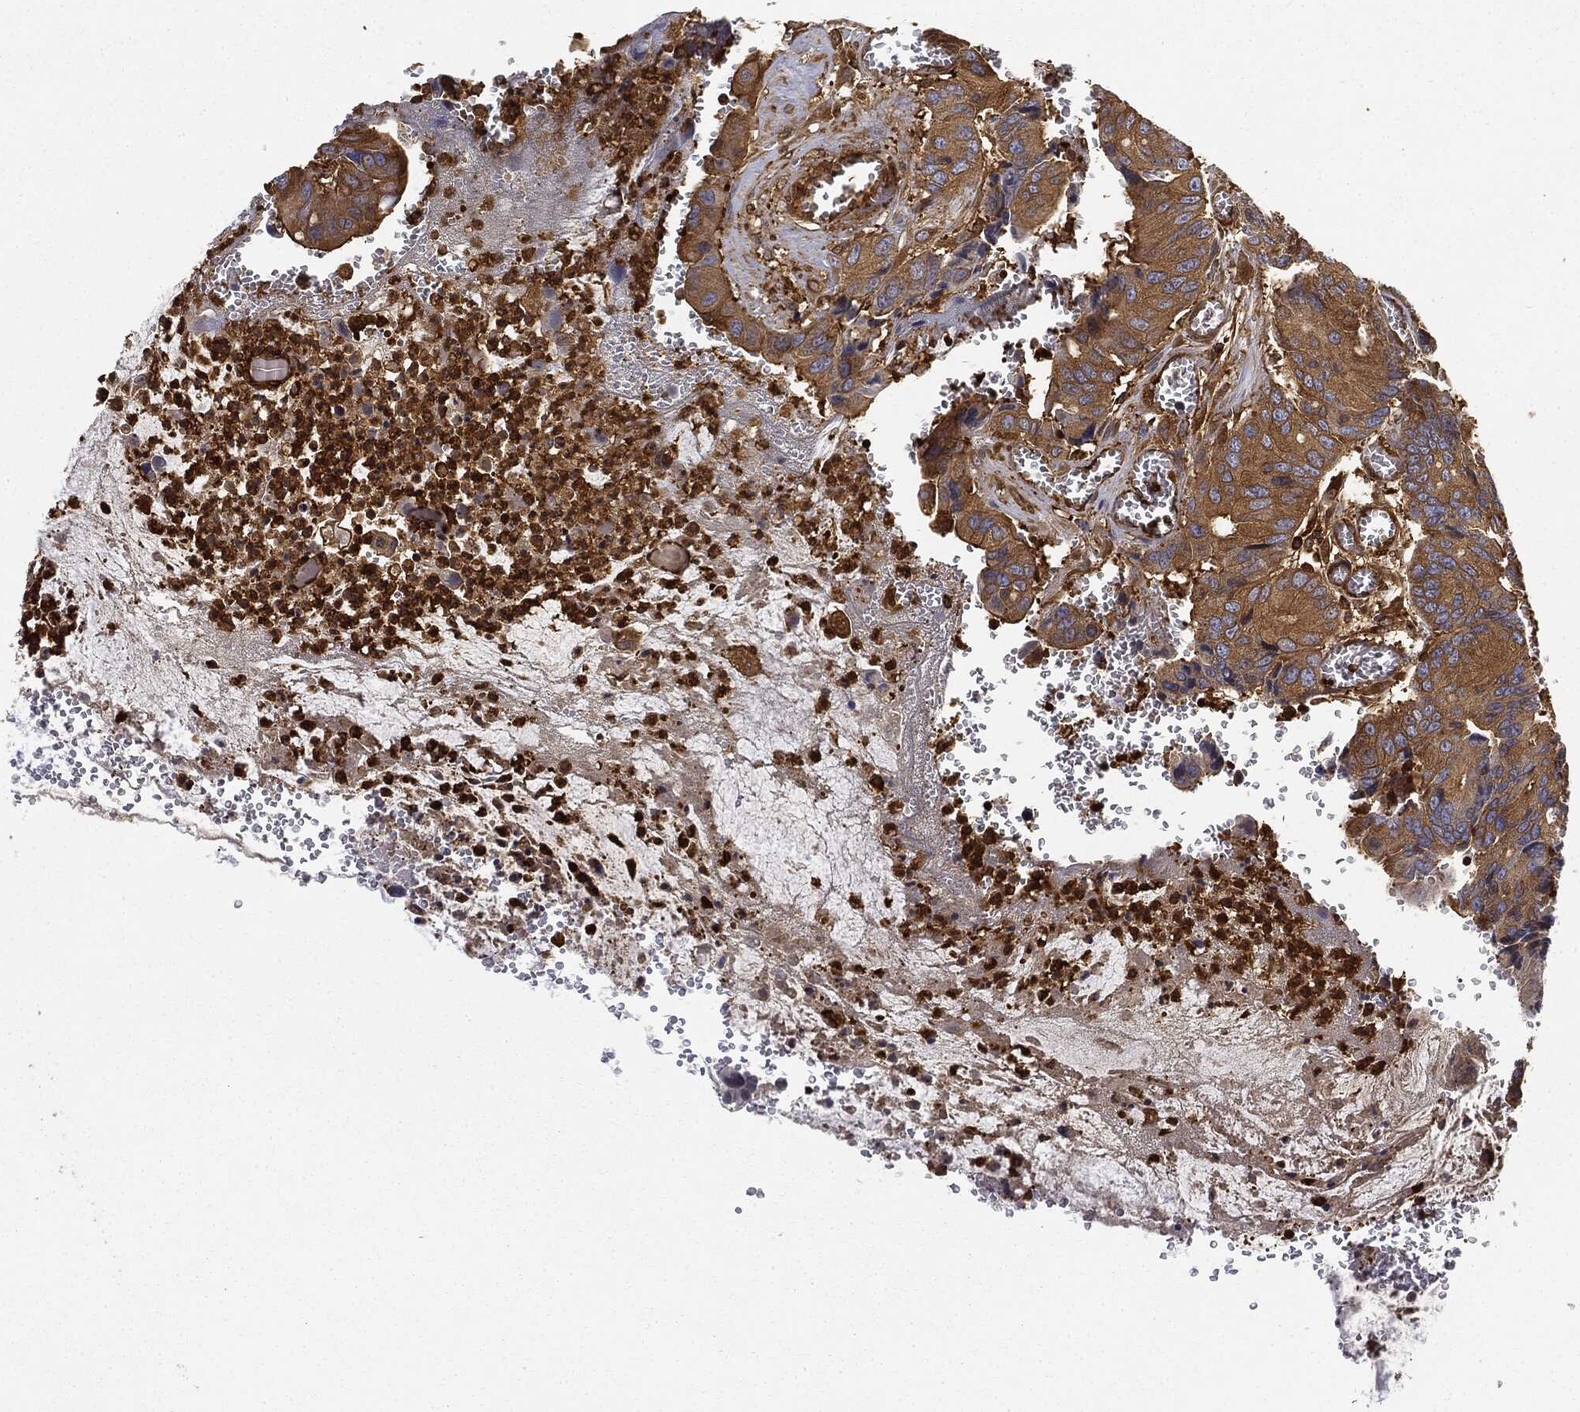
{"staining": {"intensity": "moderate", "quantity": ">75%", "location": "cytoplasmic/membranous"}, "tissue": "colorectal cancer", "cell_type": "Tumor cells", "image_type": "cancer", "snomed": [{"axis": "morphology", "description": "Adenocarcinoma, NOS"}, {"axis": "topography", "description": "Colon"}], "caption": "Immunohistochemistry histopathology image of neoplastic tissue: colorectal cancer (adenocarcinoma) stained using immunohistochemistry reveals medium levels of moderate protein expression localized specifically in the cytoplasmic/membranous of tumor cells, appearing as a cytoplasmic/membranous brown color.", "gene": "WDR1", "patient": {"sex": "female", "age": 78}}